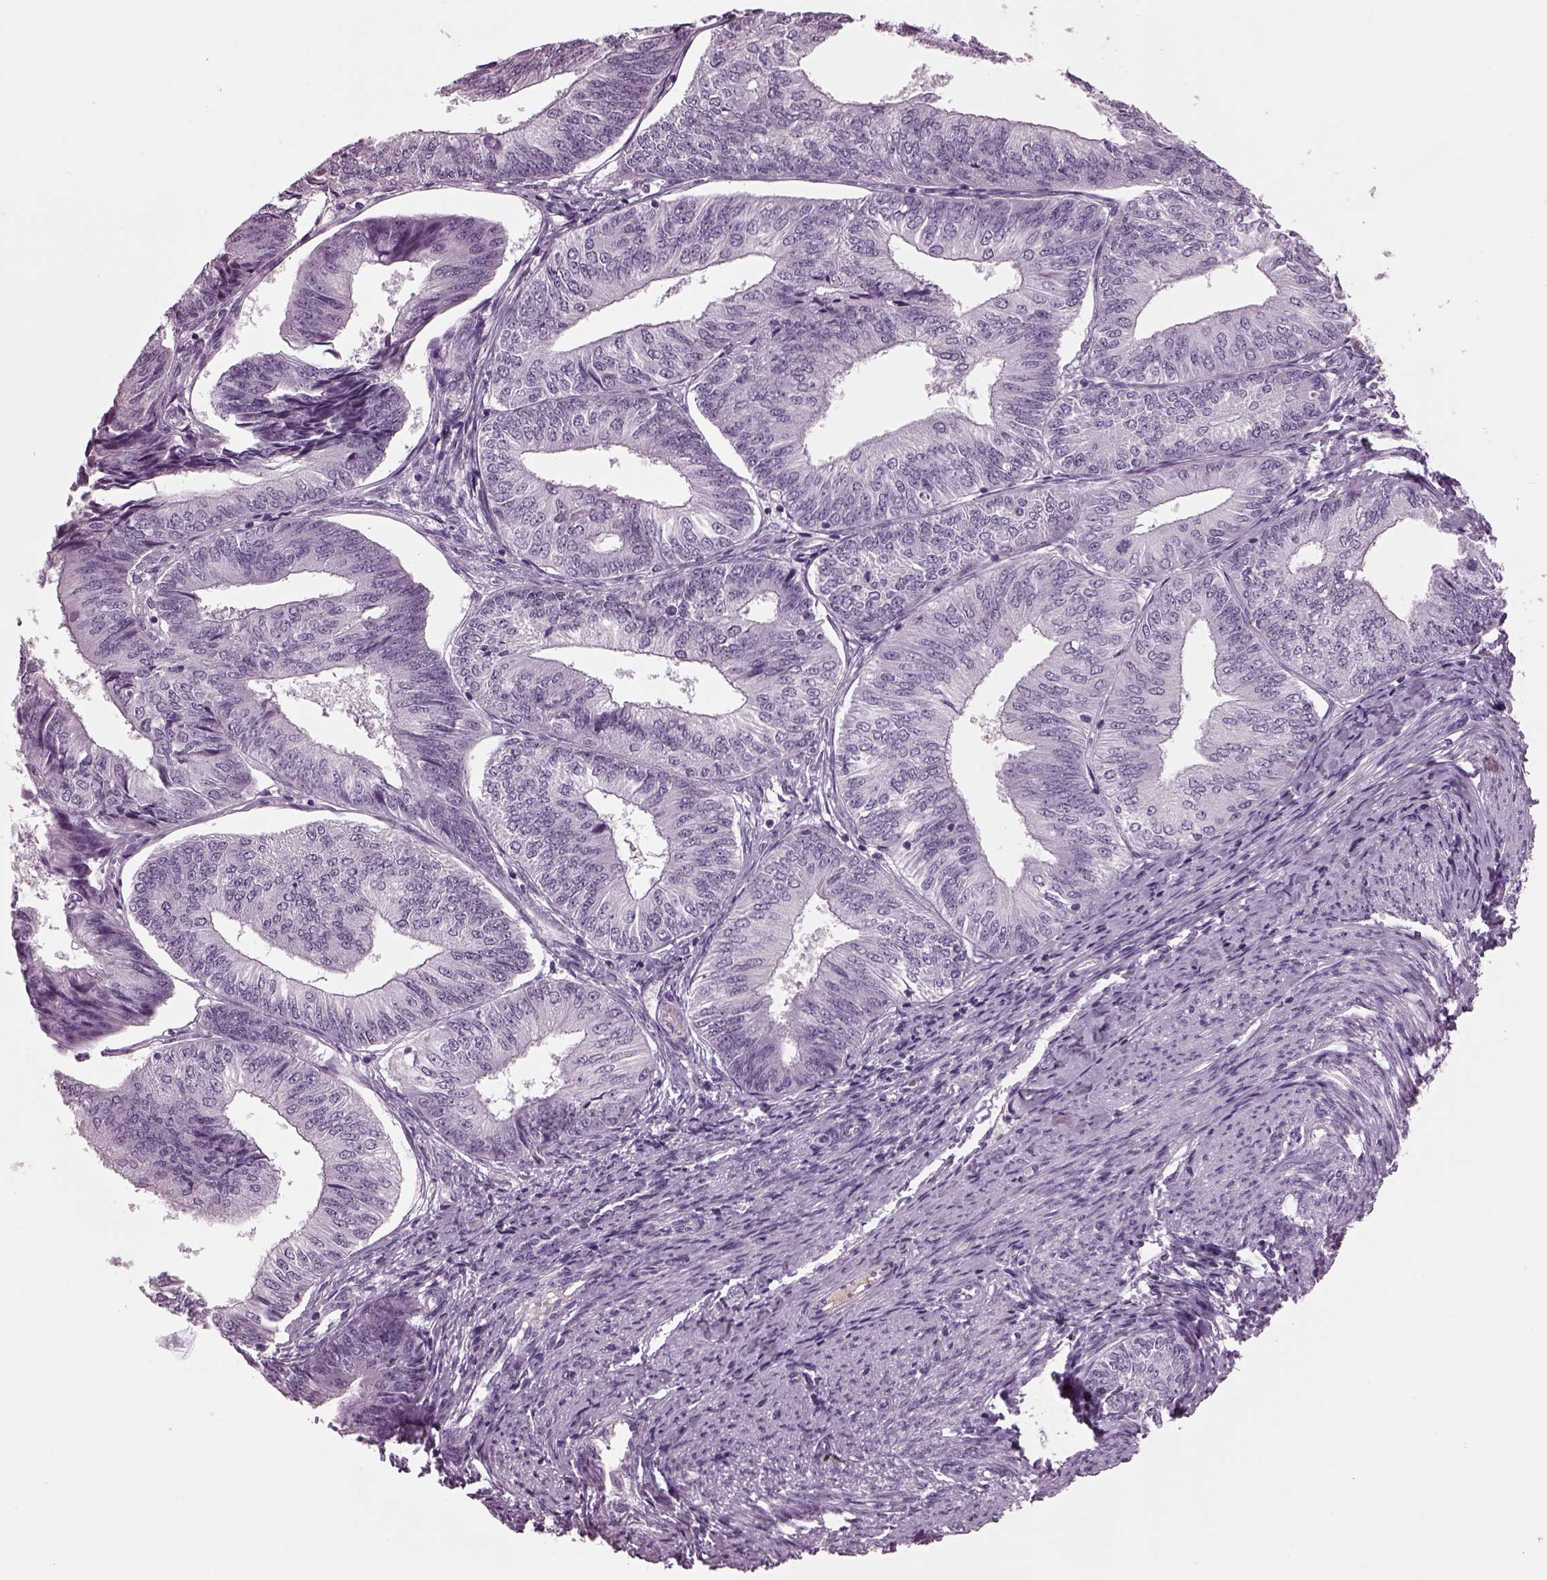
{"staining": {"intensity": "negative", "quantity": "none", "location": "none"}, "tissue": "endometrial cancer", "cell_type": "Tumor cells", "image_type": "cancer", "snomed": [{"axis": "morphology", "description": "Adenocarcinoma, NOS"}, {"axis": "topography", "description": "Endometrium"}], "caption": "Photomicrograph shows no protein staining in tumor cells of endometrial adenocarcinoma tissue.", "gene": "DPYSL5", "patient": {"sex": "female", "age": 58}}